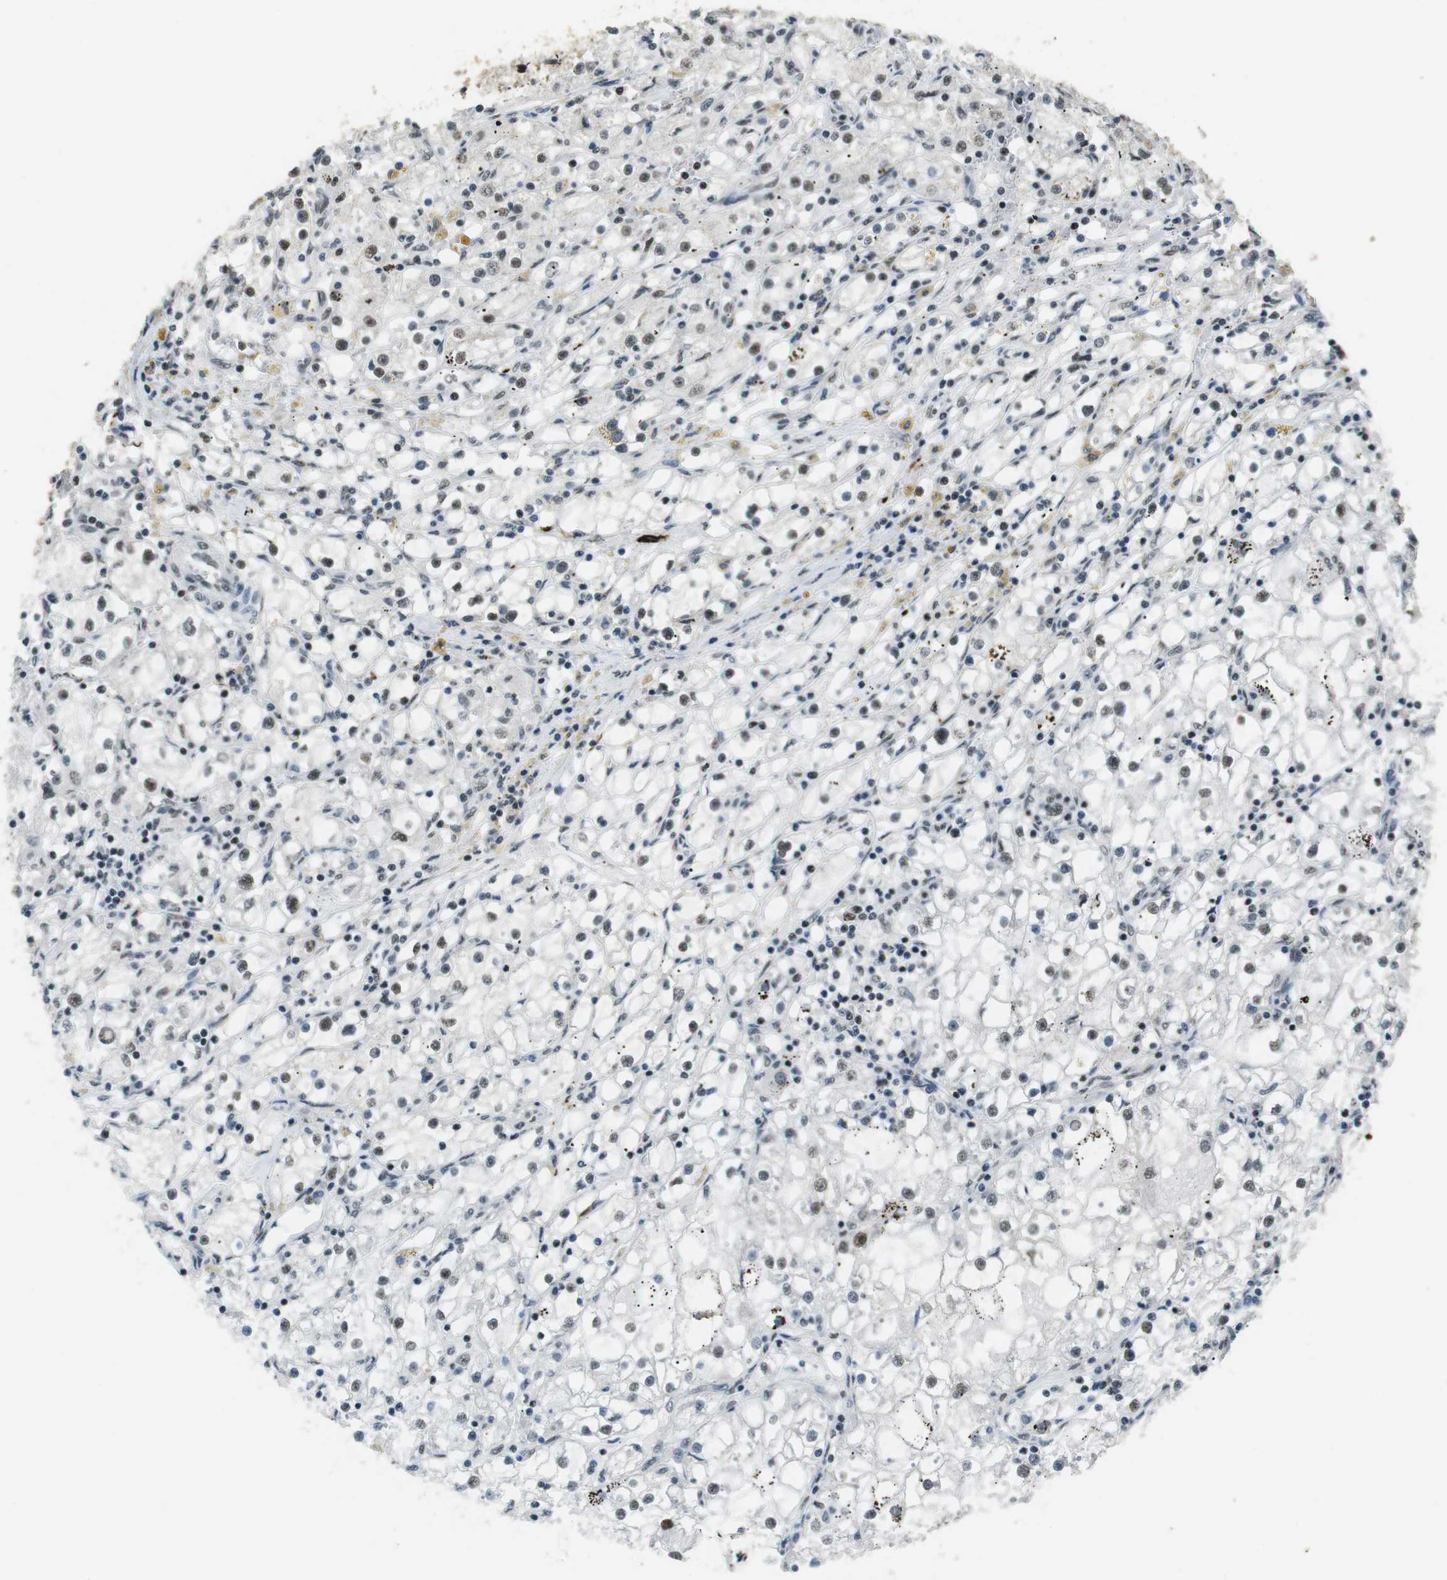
{"staining": {"intensity": "weak", "quantity": ">75%", "location": "nuclear"}, "tissue": "renal cancer", "cell_type": "Tumor cells", "image_type": "cancer", "snomed": [{"axis": "morphology", "description": "Adenocarcinoma, NOS"}, {"axis": "topography", "description": "Kidney"}], "caption": "This is an image of immunohistochemistry staining of adenocarcinoma (renal), which shows weak positivity in the nuclear of tumor cells.", "gene": "CSNK2B", "patient": {"sex": "male", "age": 56}}